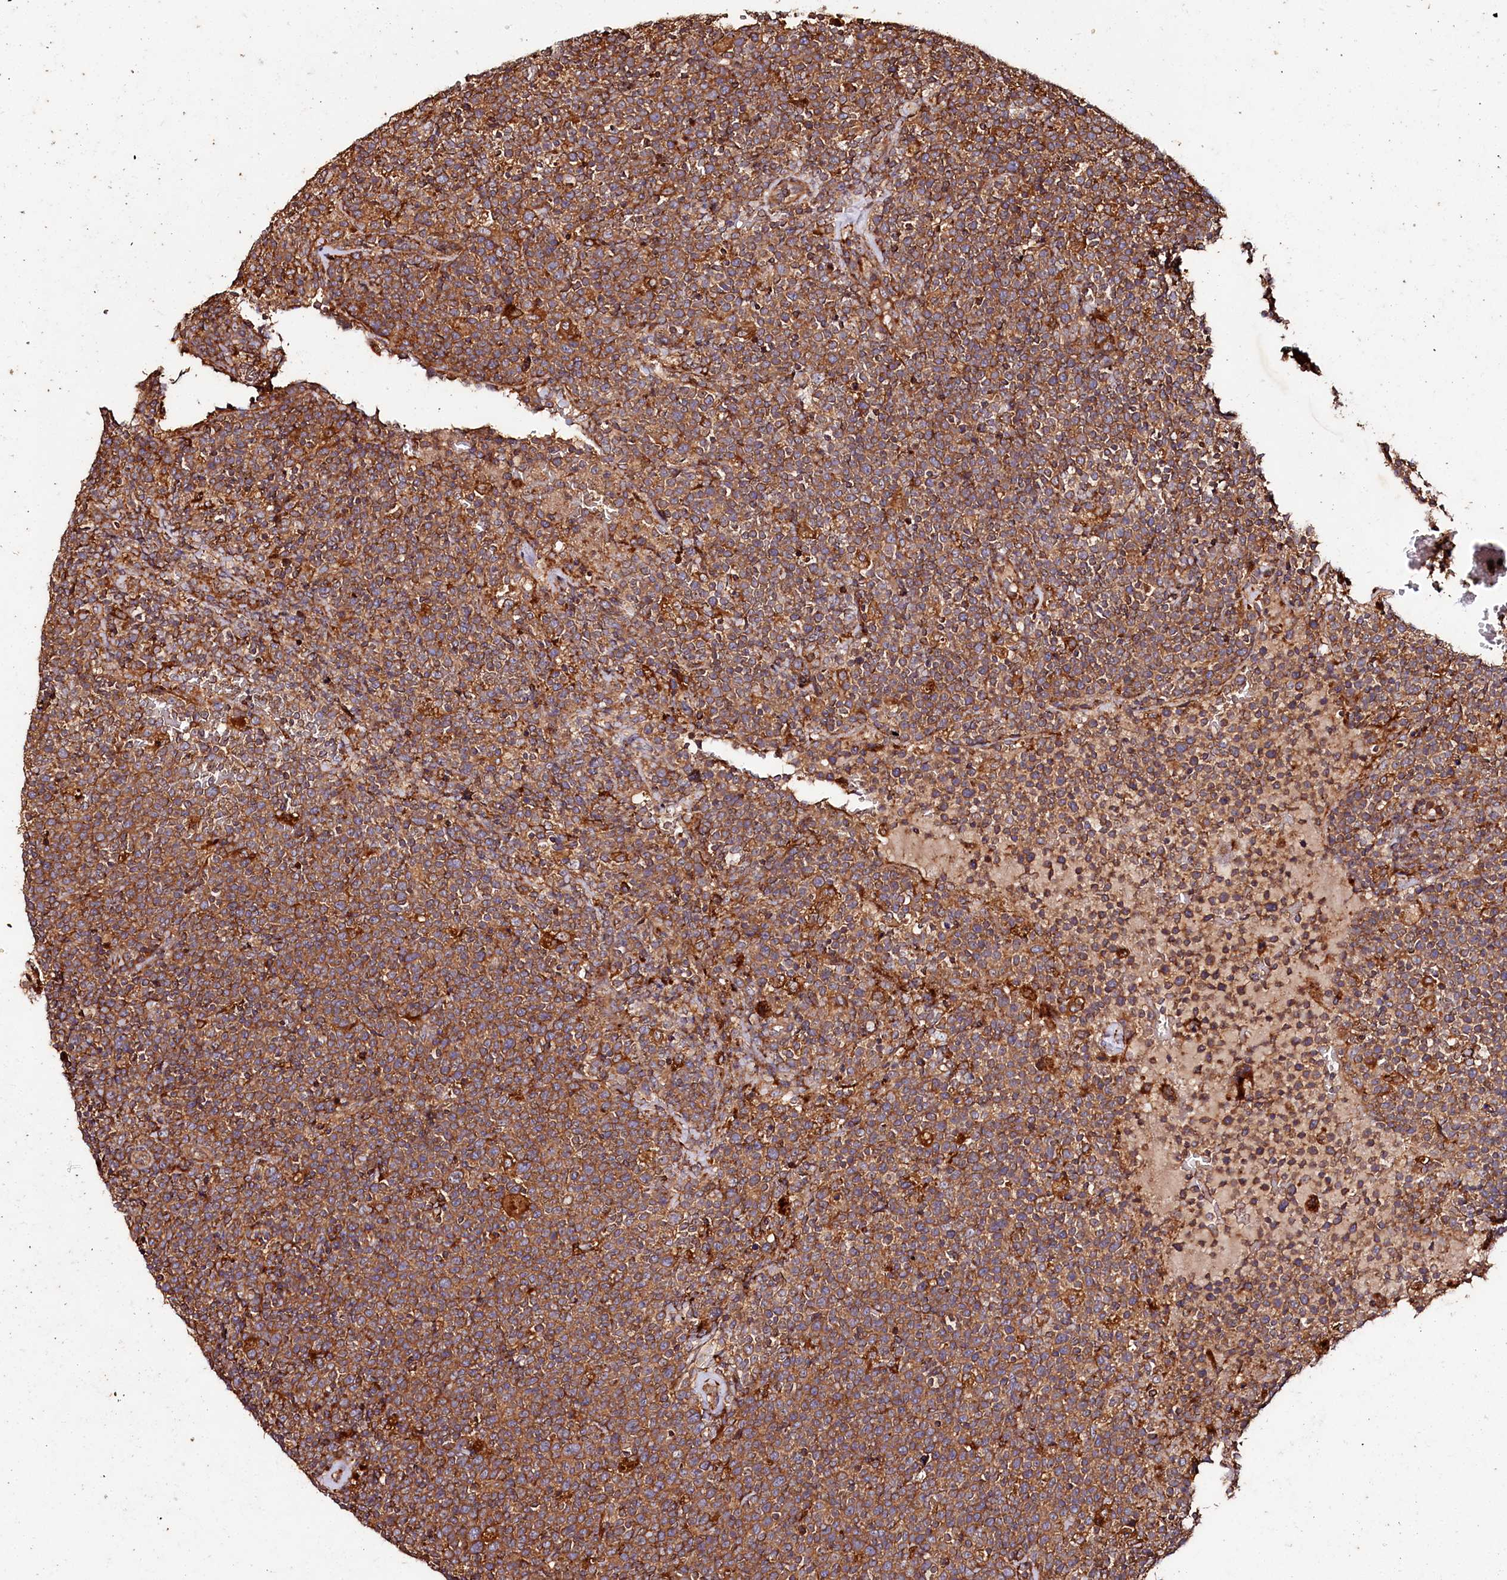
{"staining": {"intensity": "moderate", "quantity": ">75%", "location": "cytoplasmic/membranous"}, "tissue": "lymphoma", "cell_type": "Tumor cells", "image_type": "cancer", "snomed": [{"axis": "morphology", "description": "Malignant lymphoma, non-Hodgkin's type, High grade"}, {"axis": "topography", "description": "Lymph node"}], "caption": "Immunohistochemical staining of human lymphoma displays medium levels of moderate cytoplasmic/membranous protein staining in about >75% of tumor cells.", "gene": "WDR73", "patient": {"sex": "male", "age": 61}}